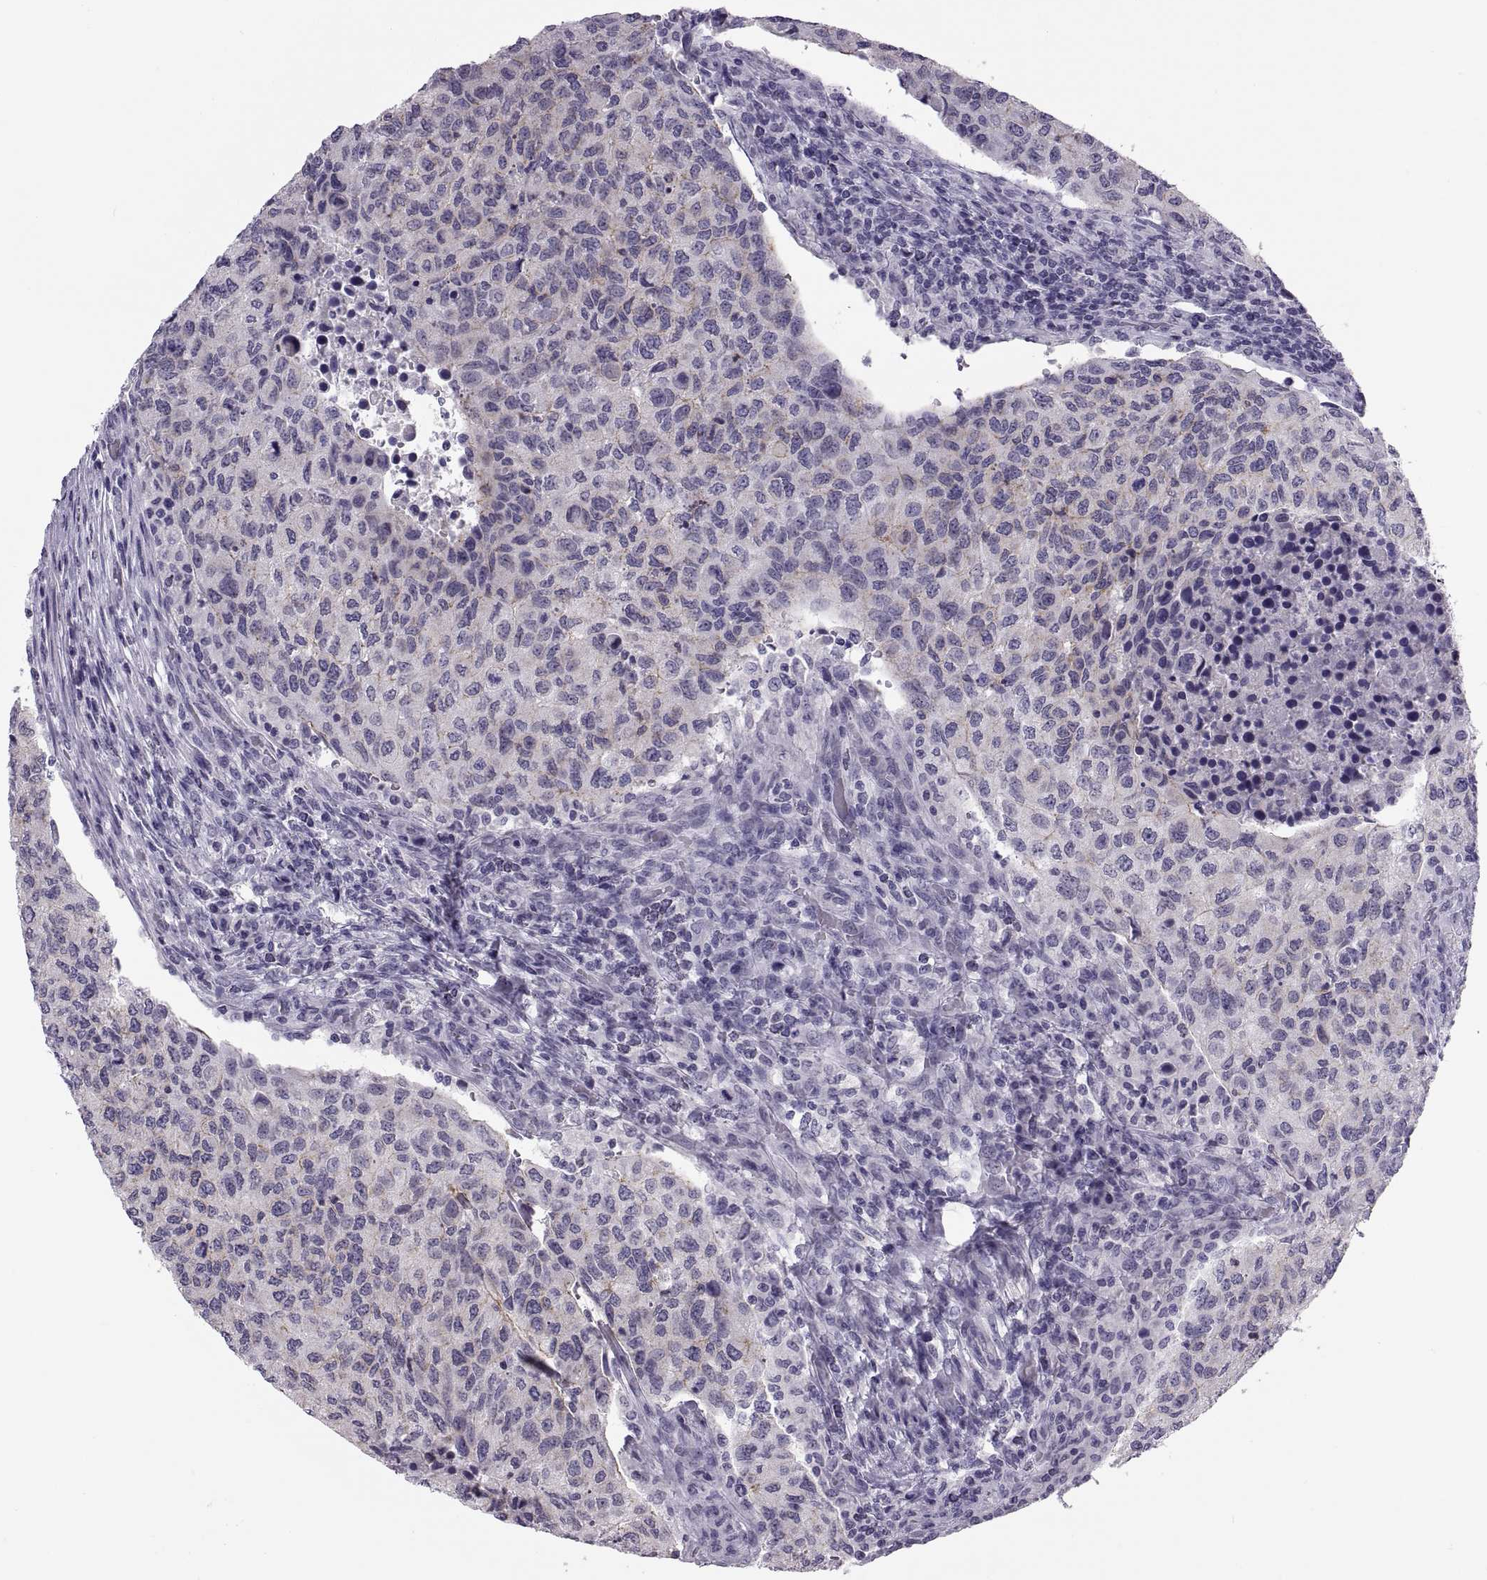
{"staining": {"intensity": "negative", "quantity": "none", "location": "none"}, "tissue": "urothelial cancer", "cell_type": "Tumor cells", "image_type": "cancer", "snomed": [{"axis": "morphology", "description": "Urothelial carcinoma, High grade"}, {"axis": "topography", "description": "Urinary bladder"}], "caption": "IHC photomicrograph of neoplastic tissue: human high-grade urothelial carcinoma stained with DAB shows no significant protein expression in tumor cells.", "gene": "QRICH2", "patient": {"sex": "female", "age": 78}}